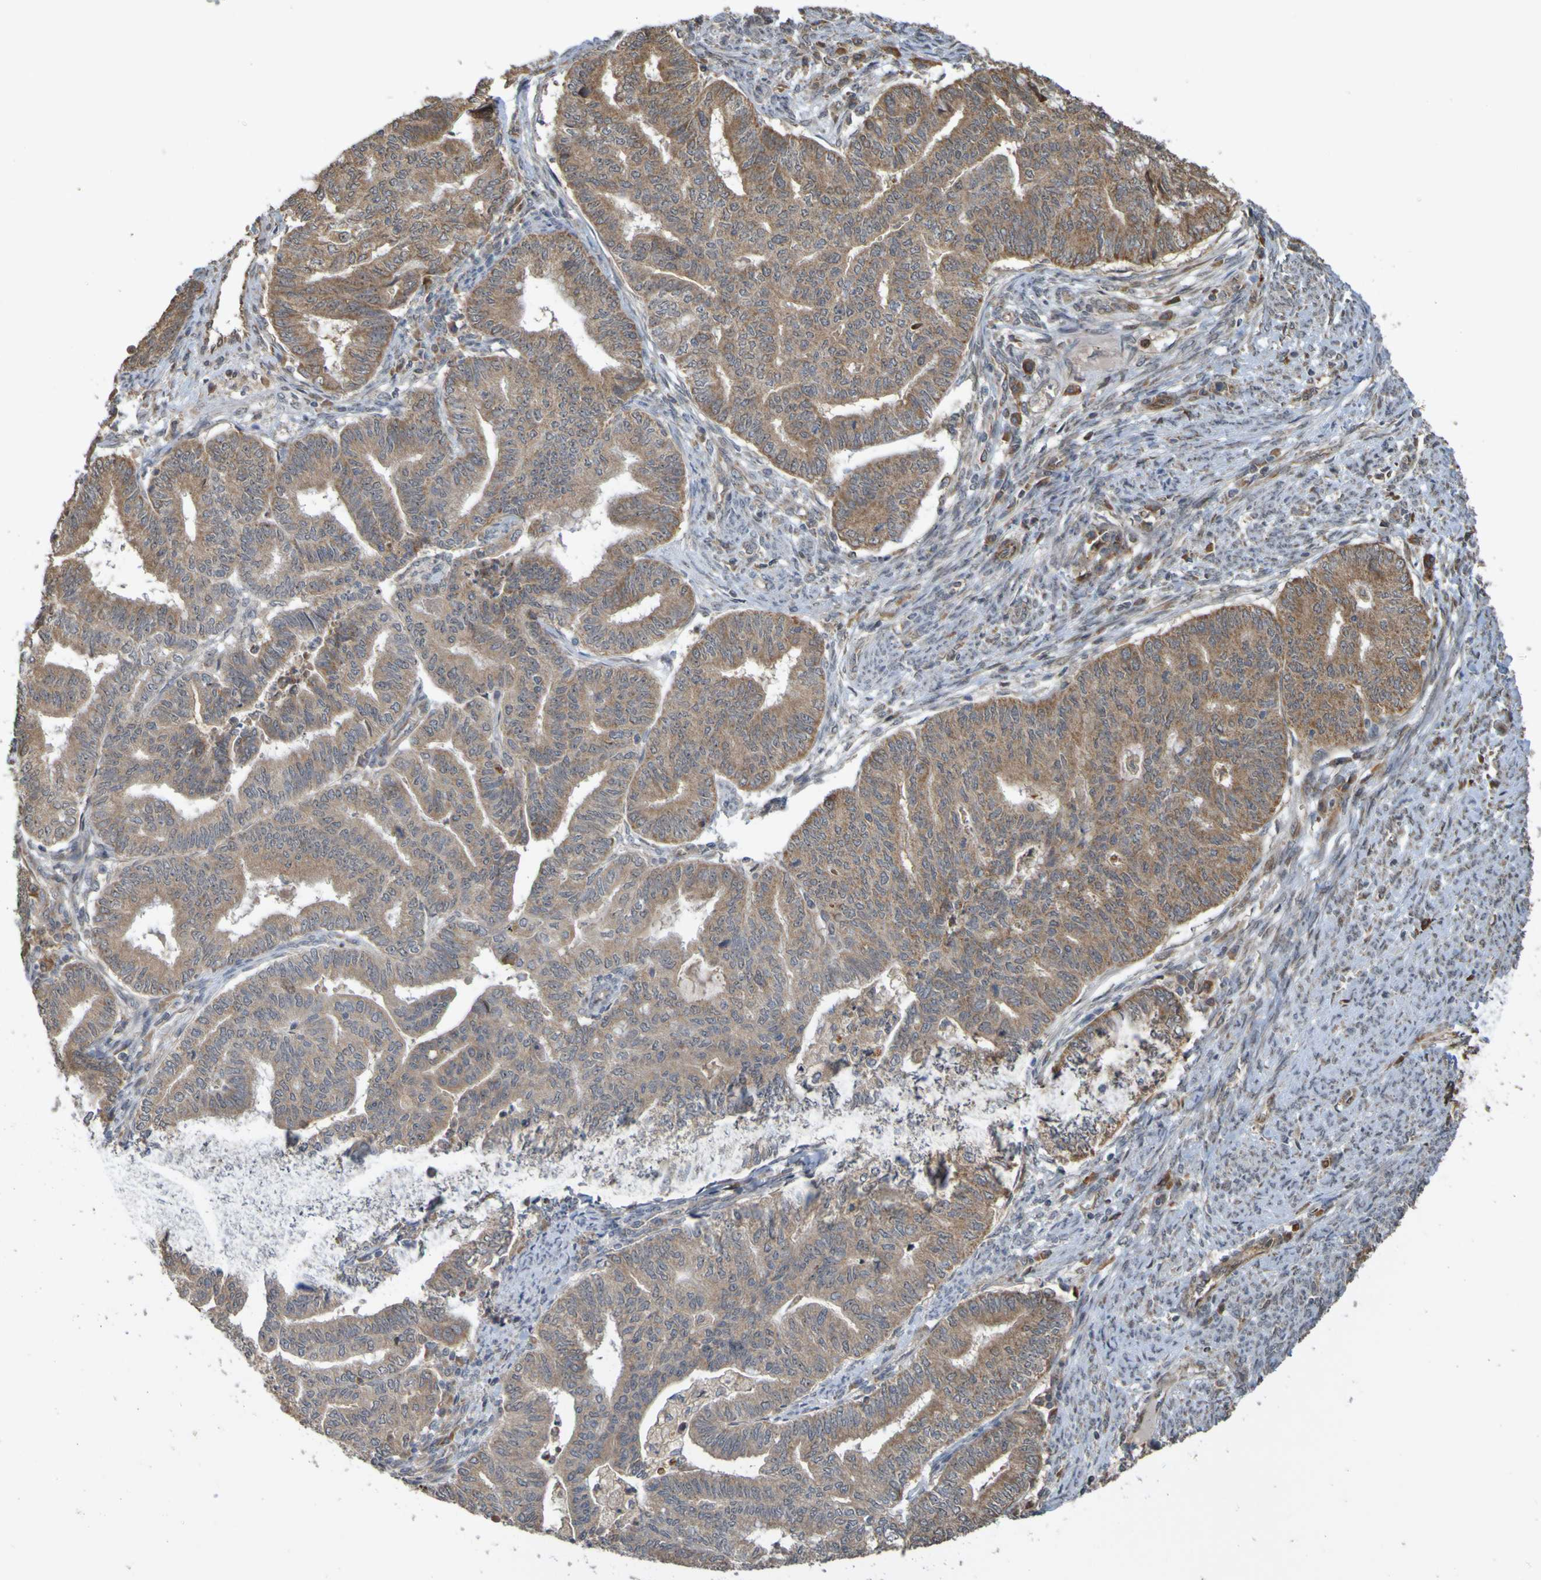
{"staining": {"intensity": "moderate", "quantity": ">75%", "location": "cytoplasmic/membranous"}, "tissue": "endometrial cancer", "cell_type": "Tumor cells", "image_type": "cancer", "snomed": [{"axis": "morphology", "description": "Adenocarcinoma, NOS"}, {"axis": "topography", "description": "Endometrium"}], "caption": "Immunohistochemical staining of adenocarcinoma (endometrial) shows medium levels of moderate cytoplasmic/membranous protein staining in approximately >75% of tumor cells.", "gene": "TMBIM1", "patient": {"sex": "female", "age": 79}}